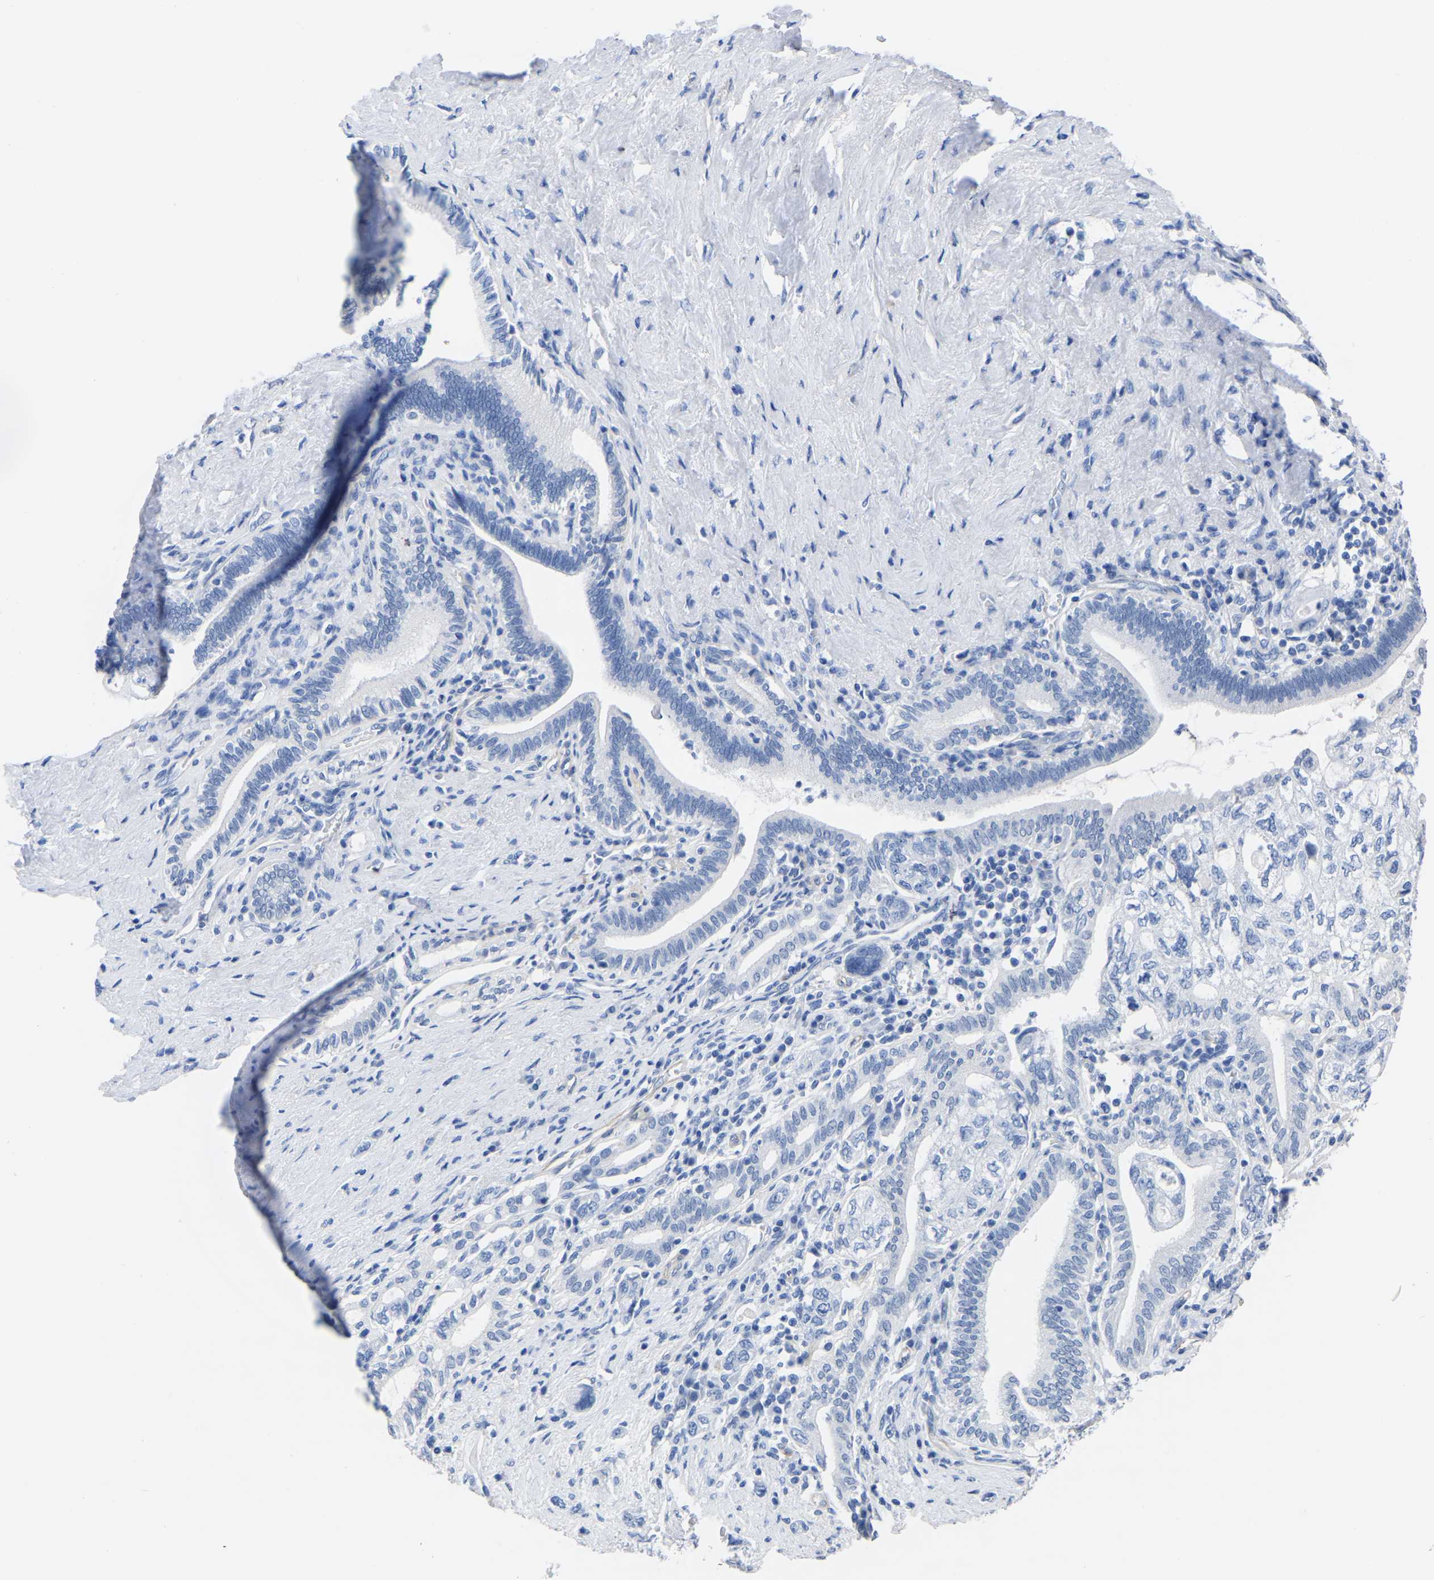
{"staining": {"intensity": "negative", "quantity": "none", "location": "none"}, "tissue": "pancreatic cancer", "cell_type": "Tumor cells", "image_type": "cancer", "snomed": [{"axis": "morphology", "description": "Adenocarcinoma, NOS"}, {"axis": "topography", "description": "Pancreas"}], "caption": "Immunohistochemistry (IHC) of pancreatic cancer (adenocarcinoma) displays no positivity in tumor cells.", "gene": "SLC45A3", "patient": {"sex": "female", "age": 73}}